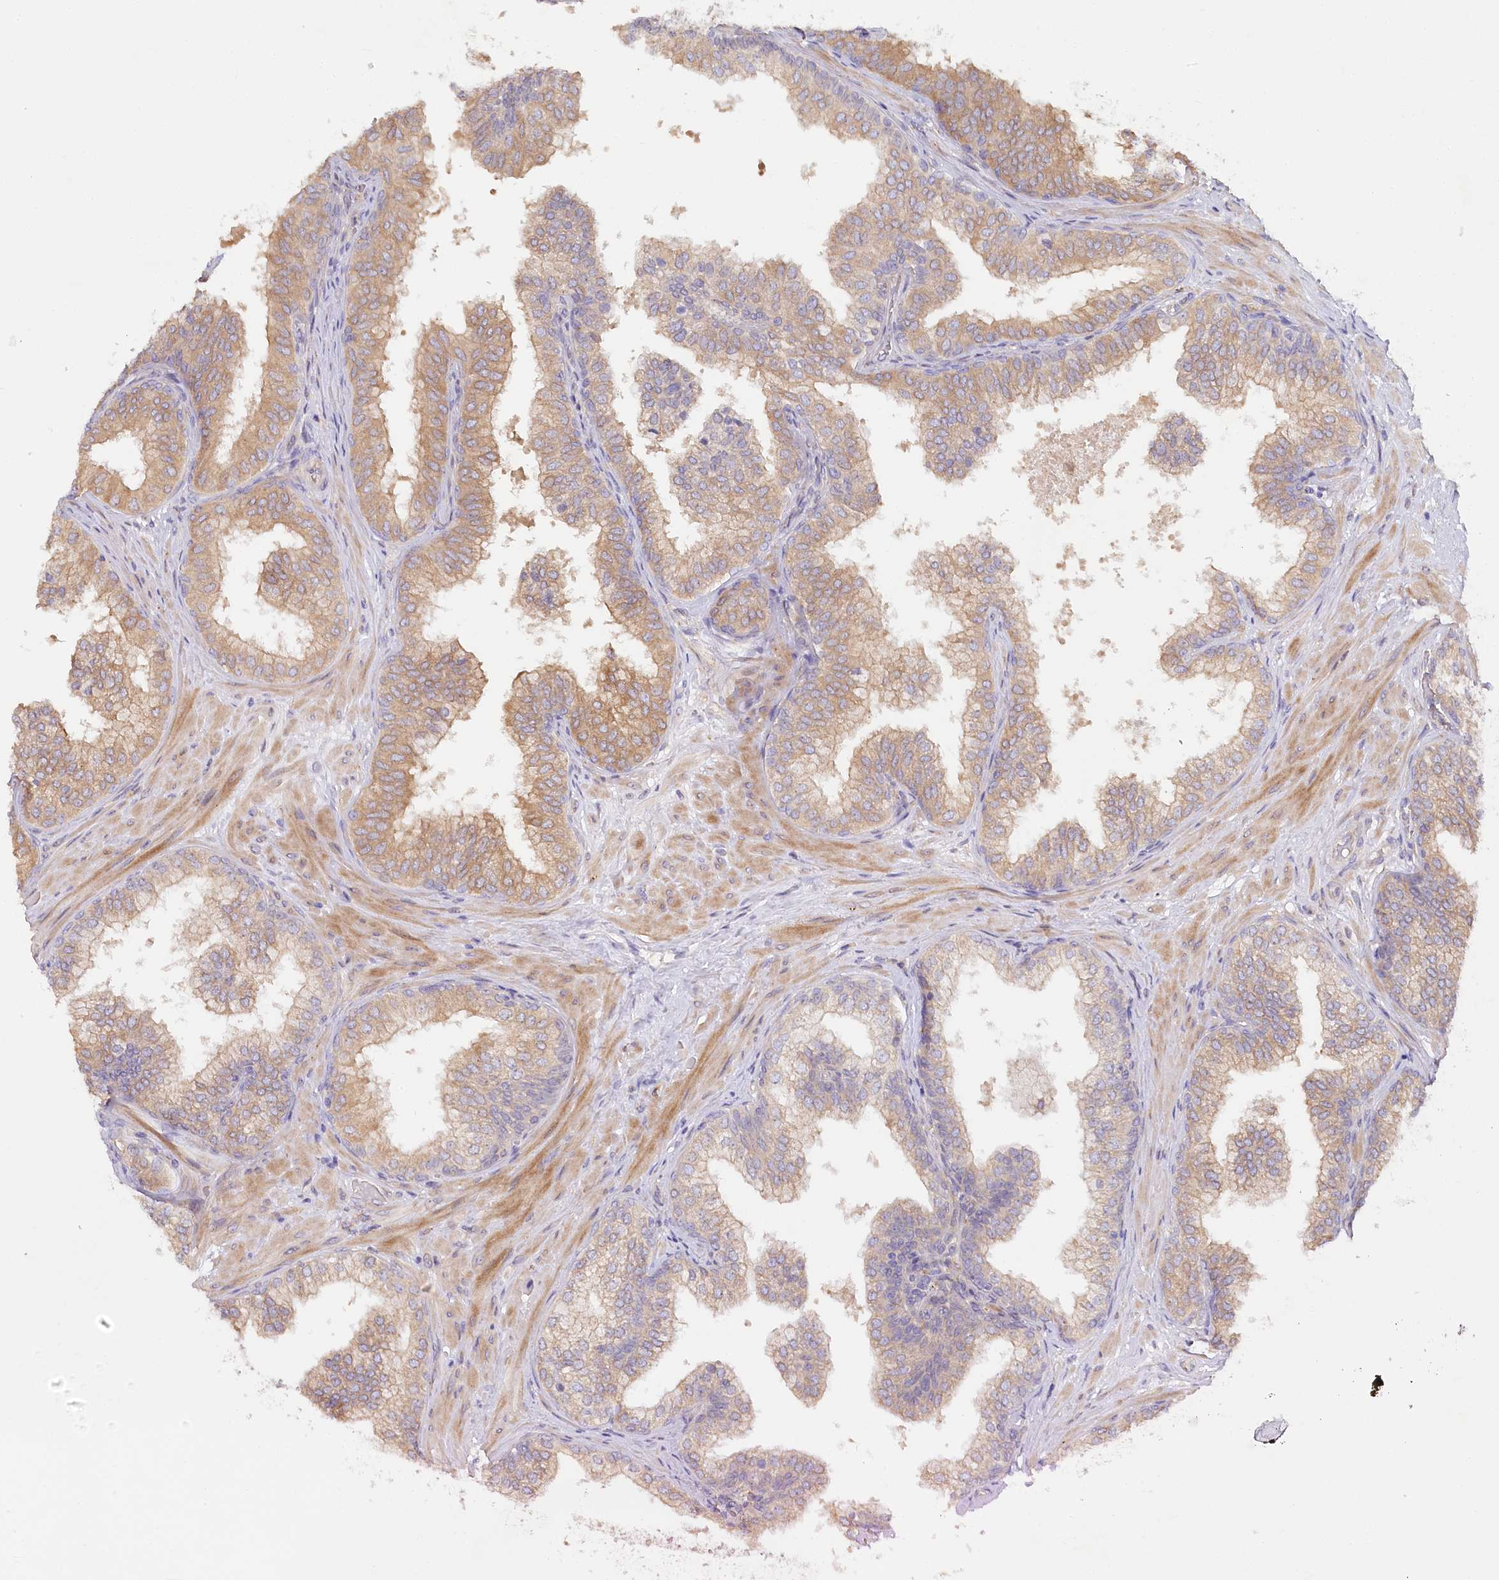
{"staining": {"intensity": "moderate", "quantity": "25%-75%", "location": "cytoplasmic/membranous"}, "tissue": "prostate", "cell_type": "Glandular cells", "image_type": "normal", "snomed": [{"axis": "morphology", "description": "Normal tissue, NOS"}, {"axis": "topography", "description": "Prostate"}], "caption": "Human prostate stained for a protein (brown) reveals moderate cytoplasmic/membranous positive staining in about 25%-75% of glandular cells.", "gene": "PAIP2", "patient": {"sex": "male", "age": 60}}